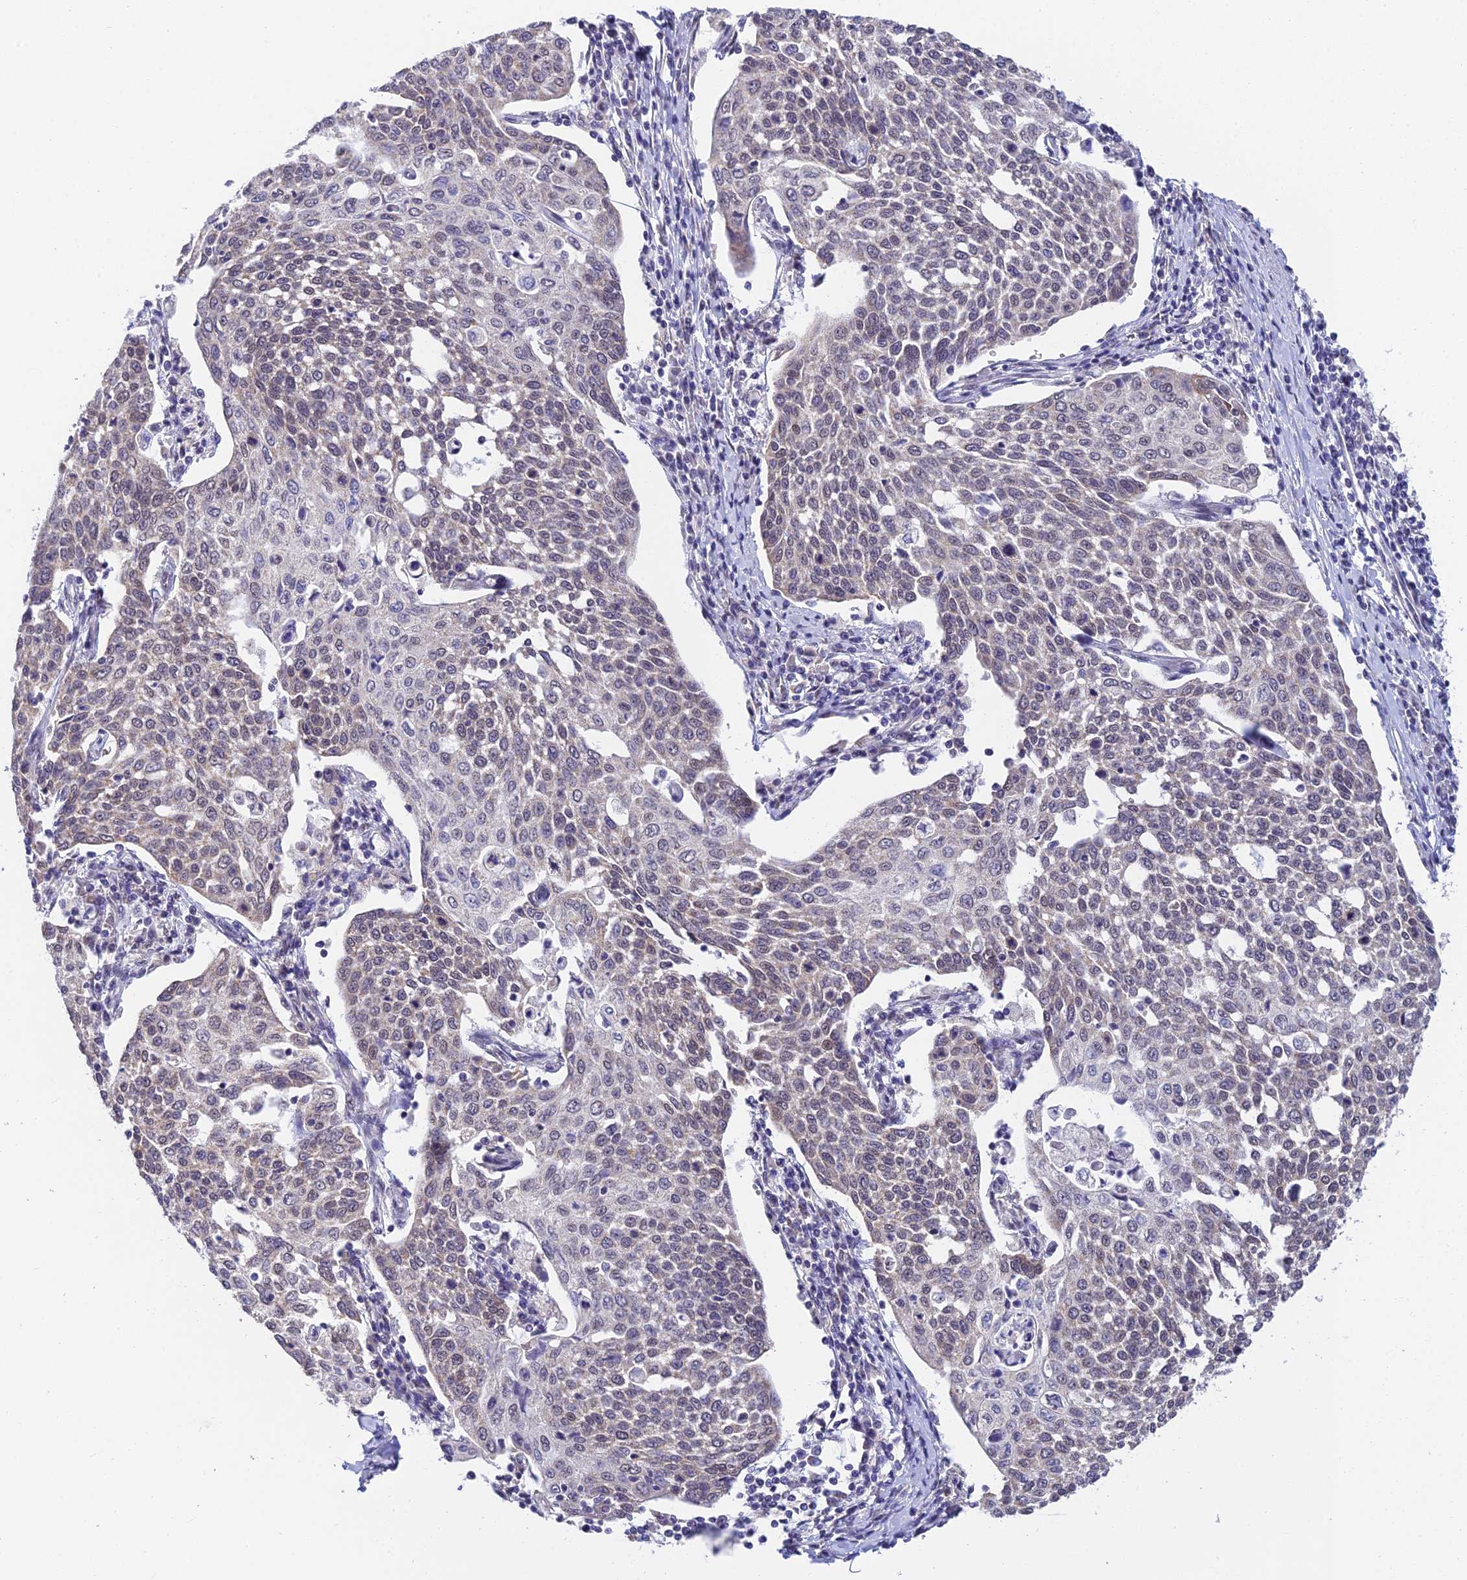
{"staining": {"intensity": "negative", "quantity": "none", "location": "none"}, "tissue": "cervical cancer", "cell_type": "Tumor cells", "image_type": "cancer", "snomed": [{"axis": "morphology", "description": "Squamous cell carcinoma, NOS"}, {"axis": "topography", "description": "Cervix"}], "caption": "This is an immunohistochemistry photomicrograph of cervical squamous cell carcinoma. There is no staining in tumor cells.", "gene": "C2orf49", "patient": {"sex": "female", "age": 34}}